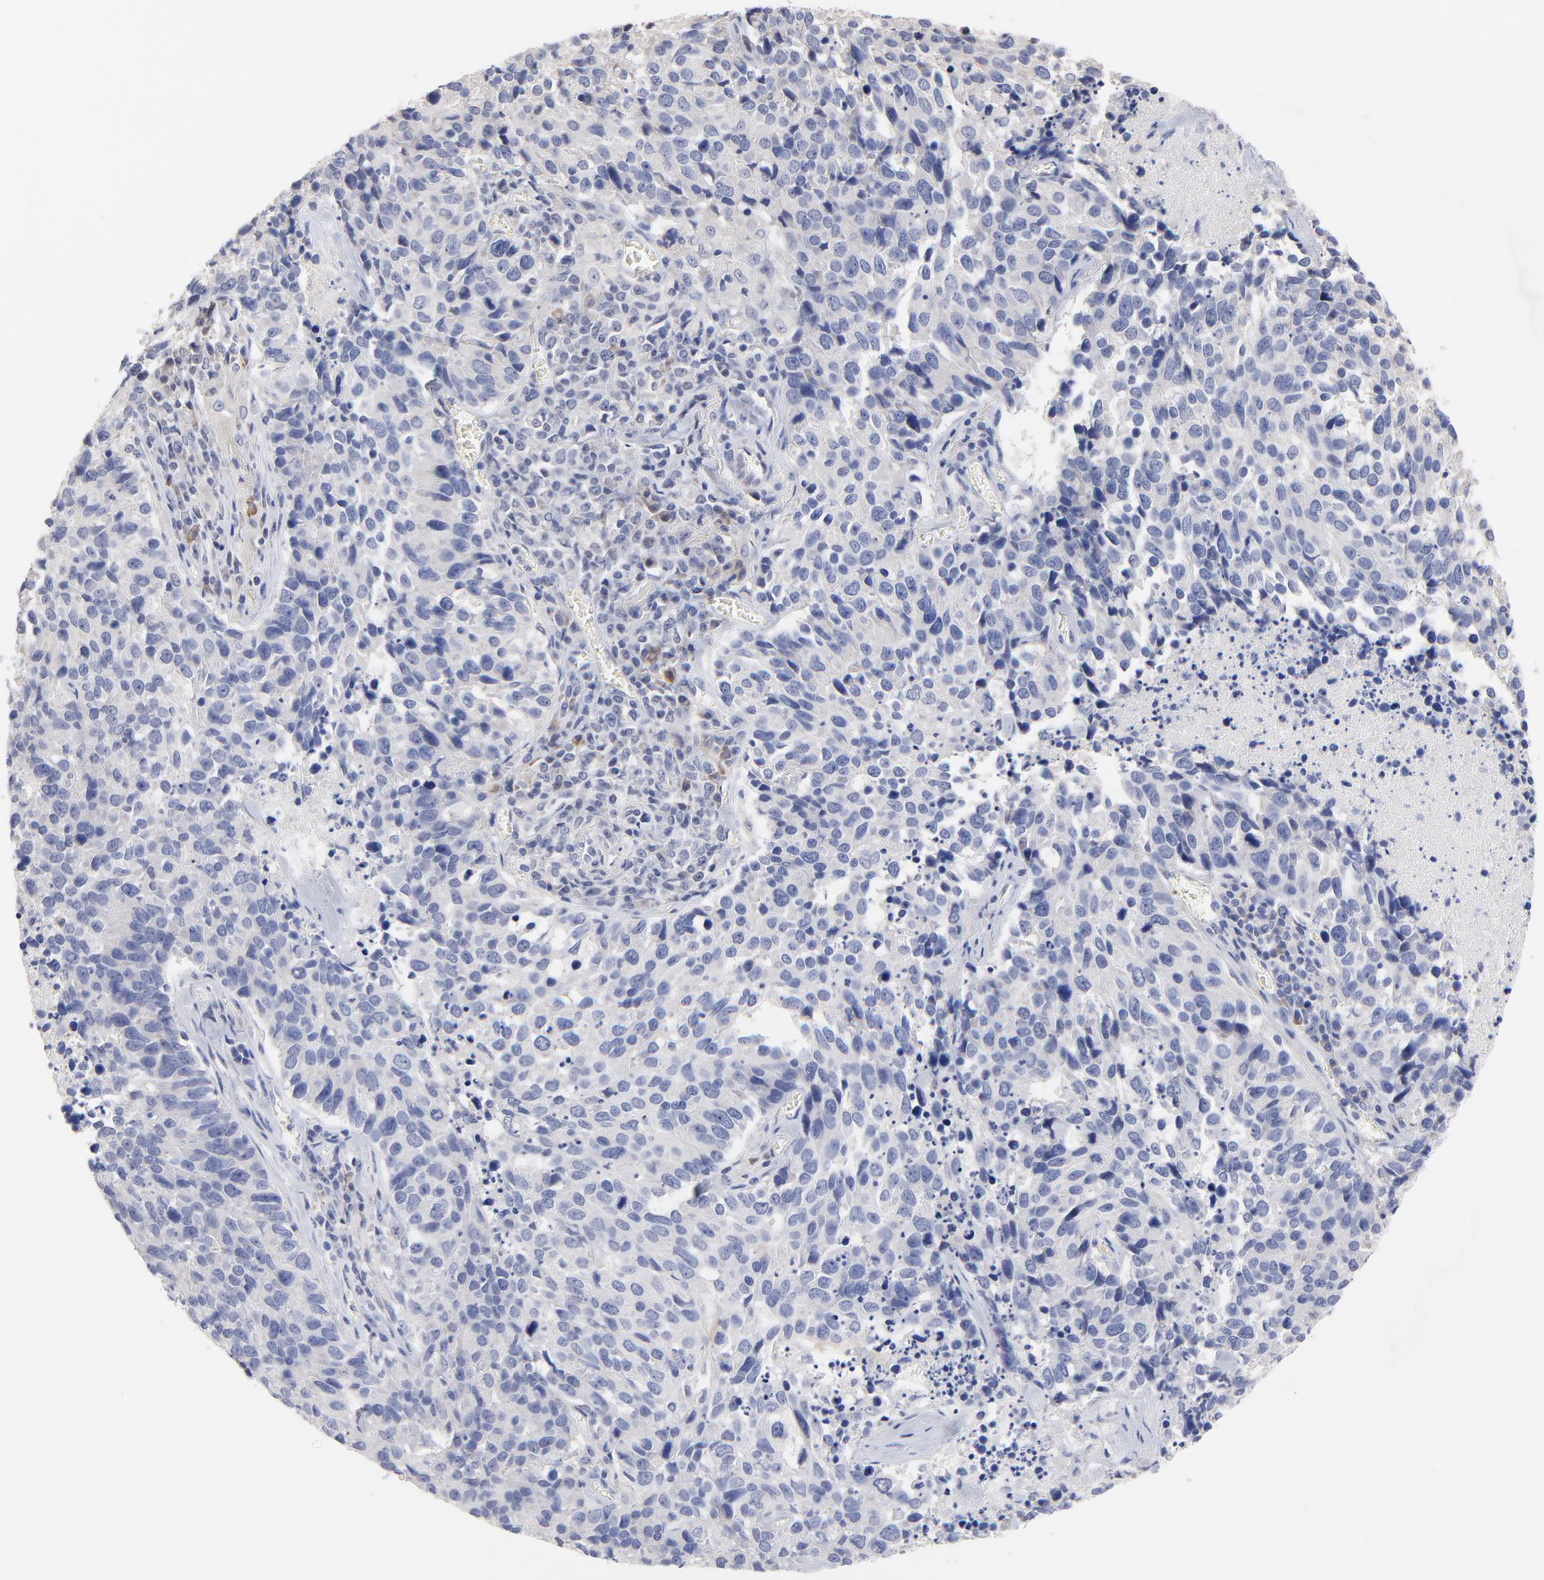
{"staining": {"intensity": "negative", "quantity": "none", "location": "none"}, "tissue": "lung cancer", "cell_type": "Tumor cells", "image_type": "cancer", "snomed": [{"axis": "morphology", "description": "Neoplasm, malignant, NOS"}, {"axis": "topography", "description": "Lung"}], "caption": "Tumor cells are negative for brown protein staining in malignant neoplasm (lung).", "gene": "TWNK", "patient": {"sex": "female", "age": 76}}